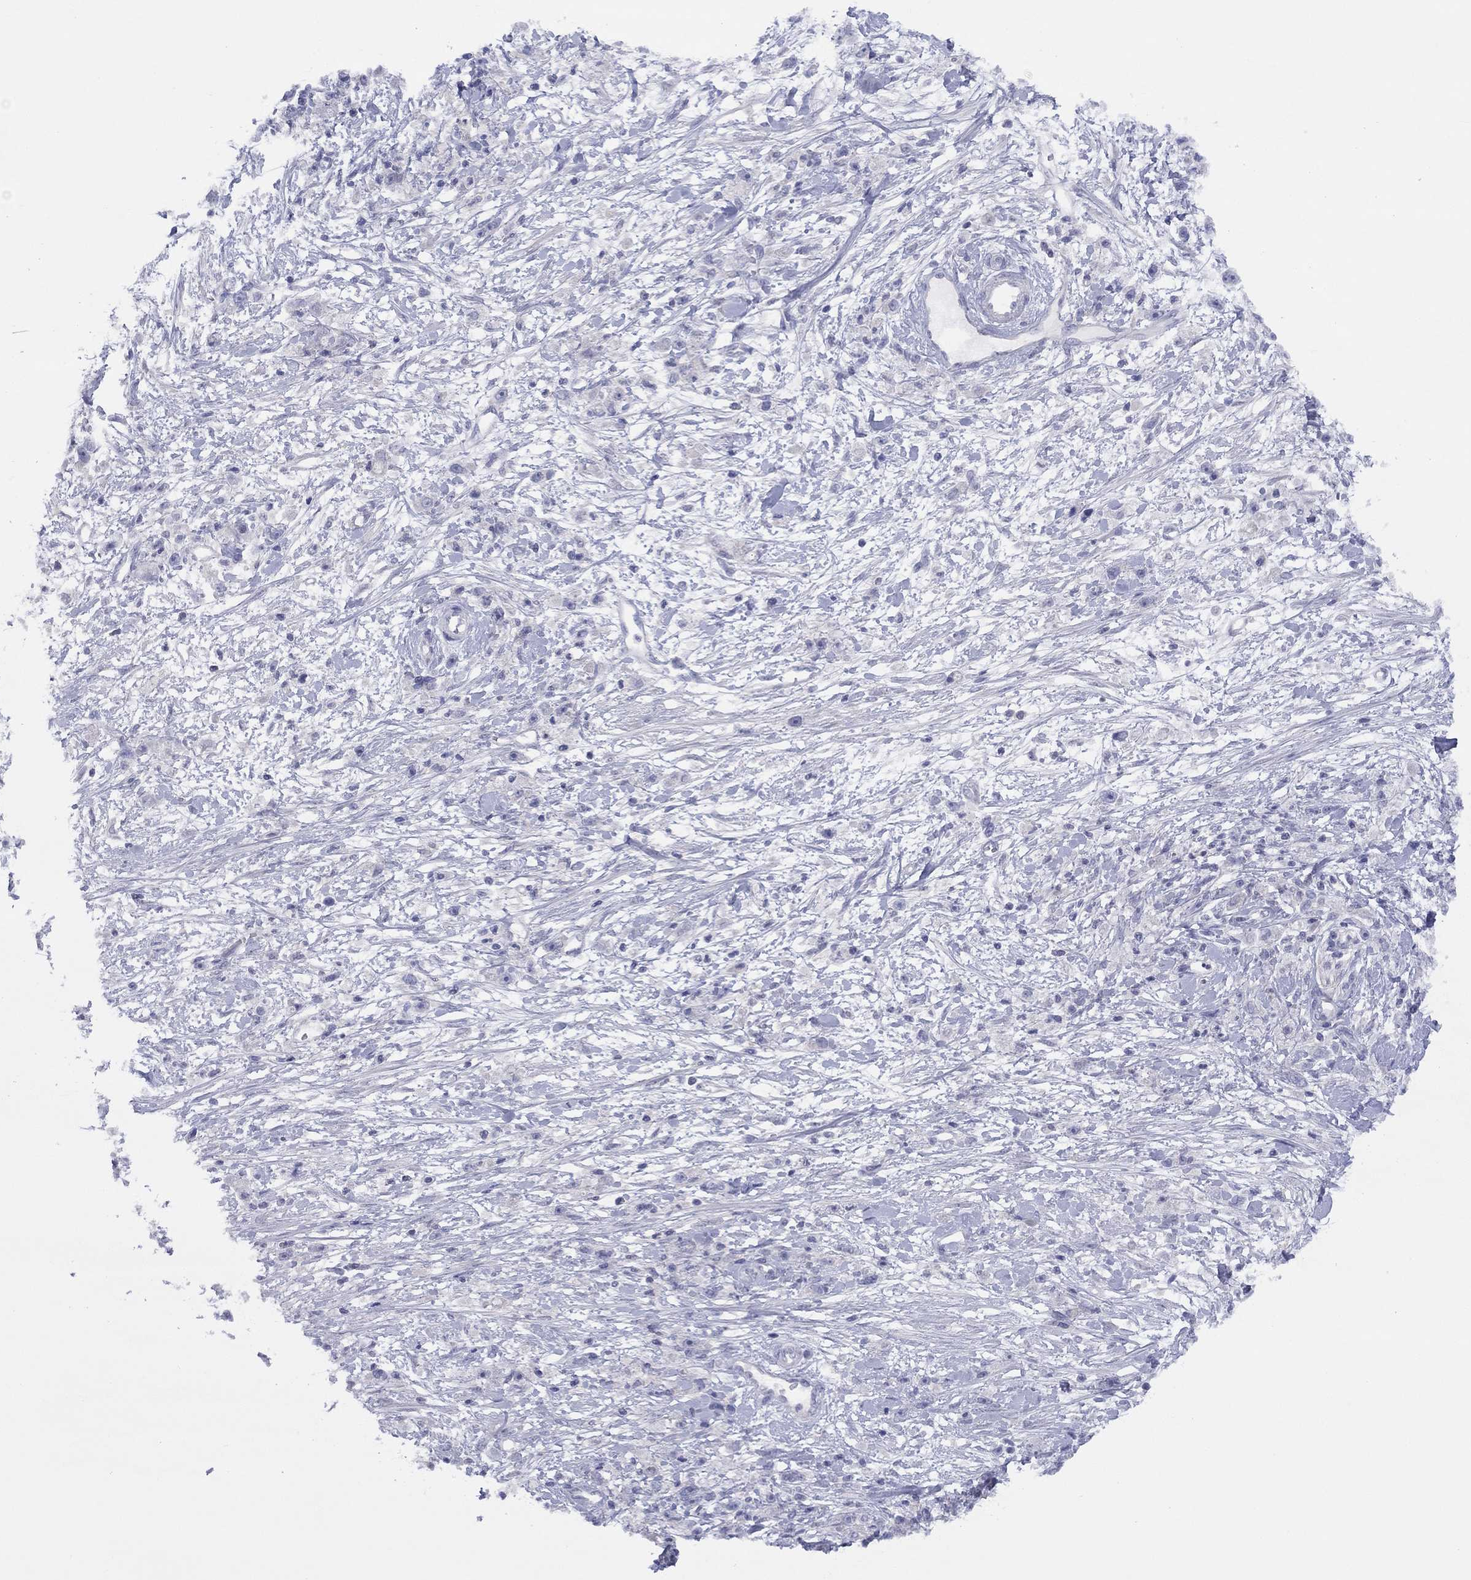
{"staining": {"intensity": "negative", "quantity": "none", "location": "none"}, "tissue": "stomach cancer", "cell_type": "Tumor cells", "image_type": "cancer", "snomed": [{"axis": "morphology", "description": "Adenocarcinoma, NOS"}, {"axis": "topography", "description": "Stomach"}], "caption": "This photomicrograph is of stomach adenocarcinoma stained with immunohistochemistry (IHC) to label a protein in brown with the nuclei are counter-stained blue. There is no expression in tumor cells.", "gene": "CYP2B6", "patient": {"sex": "female", "age": 59}}